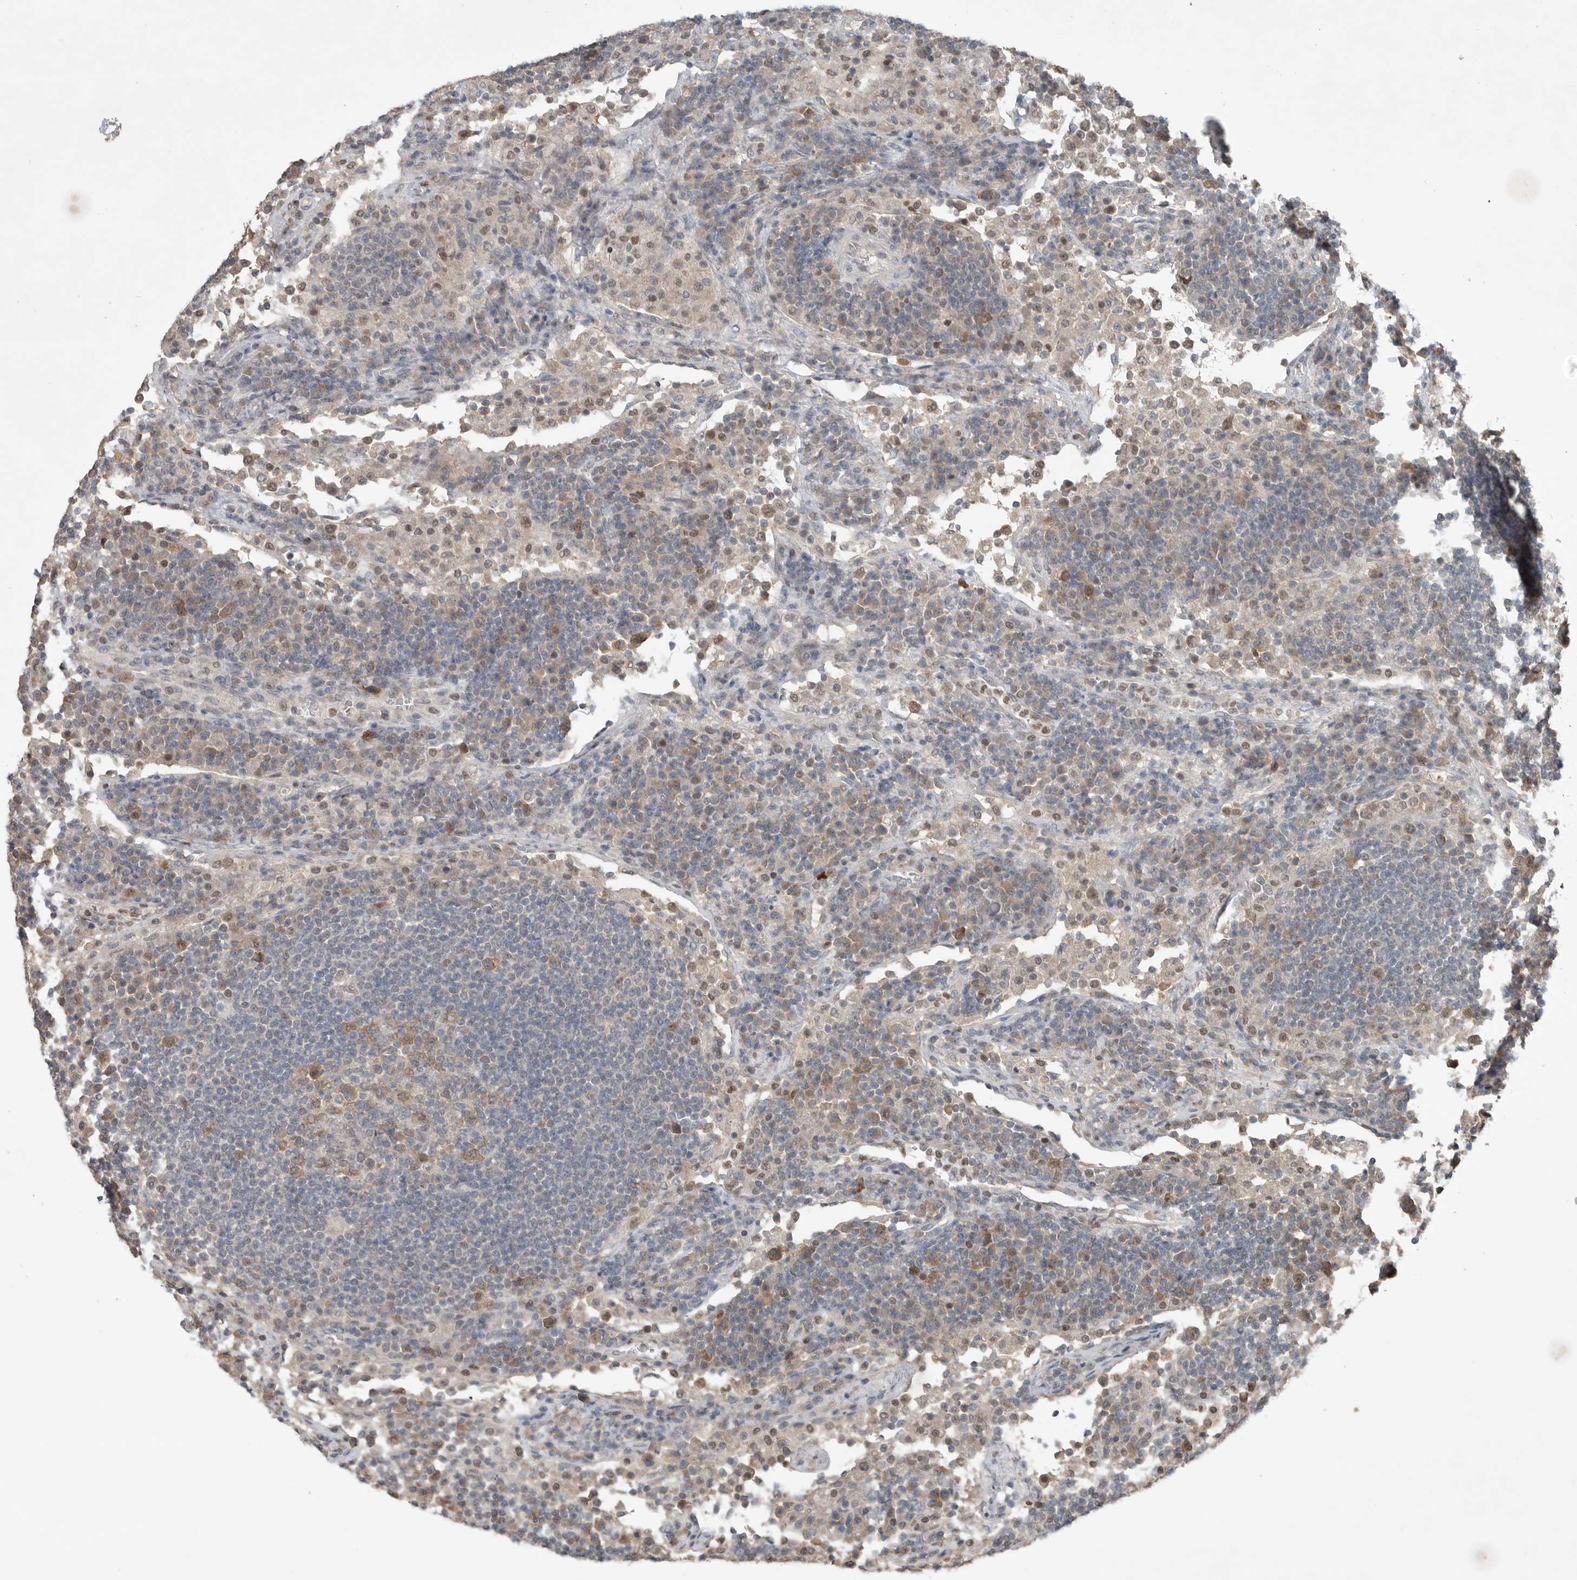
{"staining": {"intensity": "moderate", "quantity": "25%-75%", "location": "cytoplasmic/membranous"}, "tissue": "lymph node", "cell_type": "Germinal center cells", "image_type": "normal", "snomed": [{"axis": "morphology", "description": "Normal tissue, NOS"}, {"axis": "topography", "description": "Lymph node"}], "caption": "A medium amount of moderate cytoplasmic/membranous expression is present in approximately 25%-75% of germinal center cells in benign lymph node.", "gene": "MFAP3L", "patient": {"sex": "female", "age": 53}}